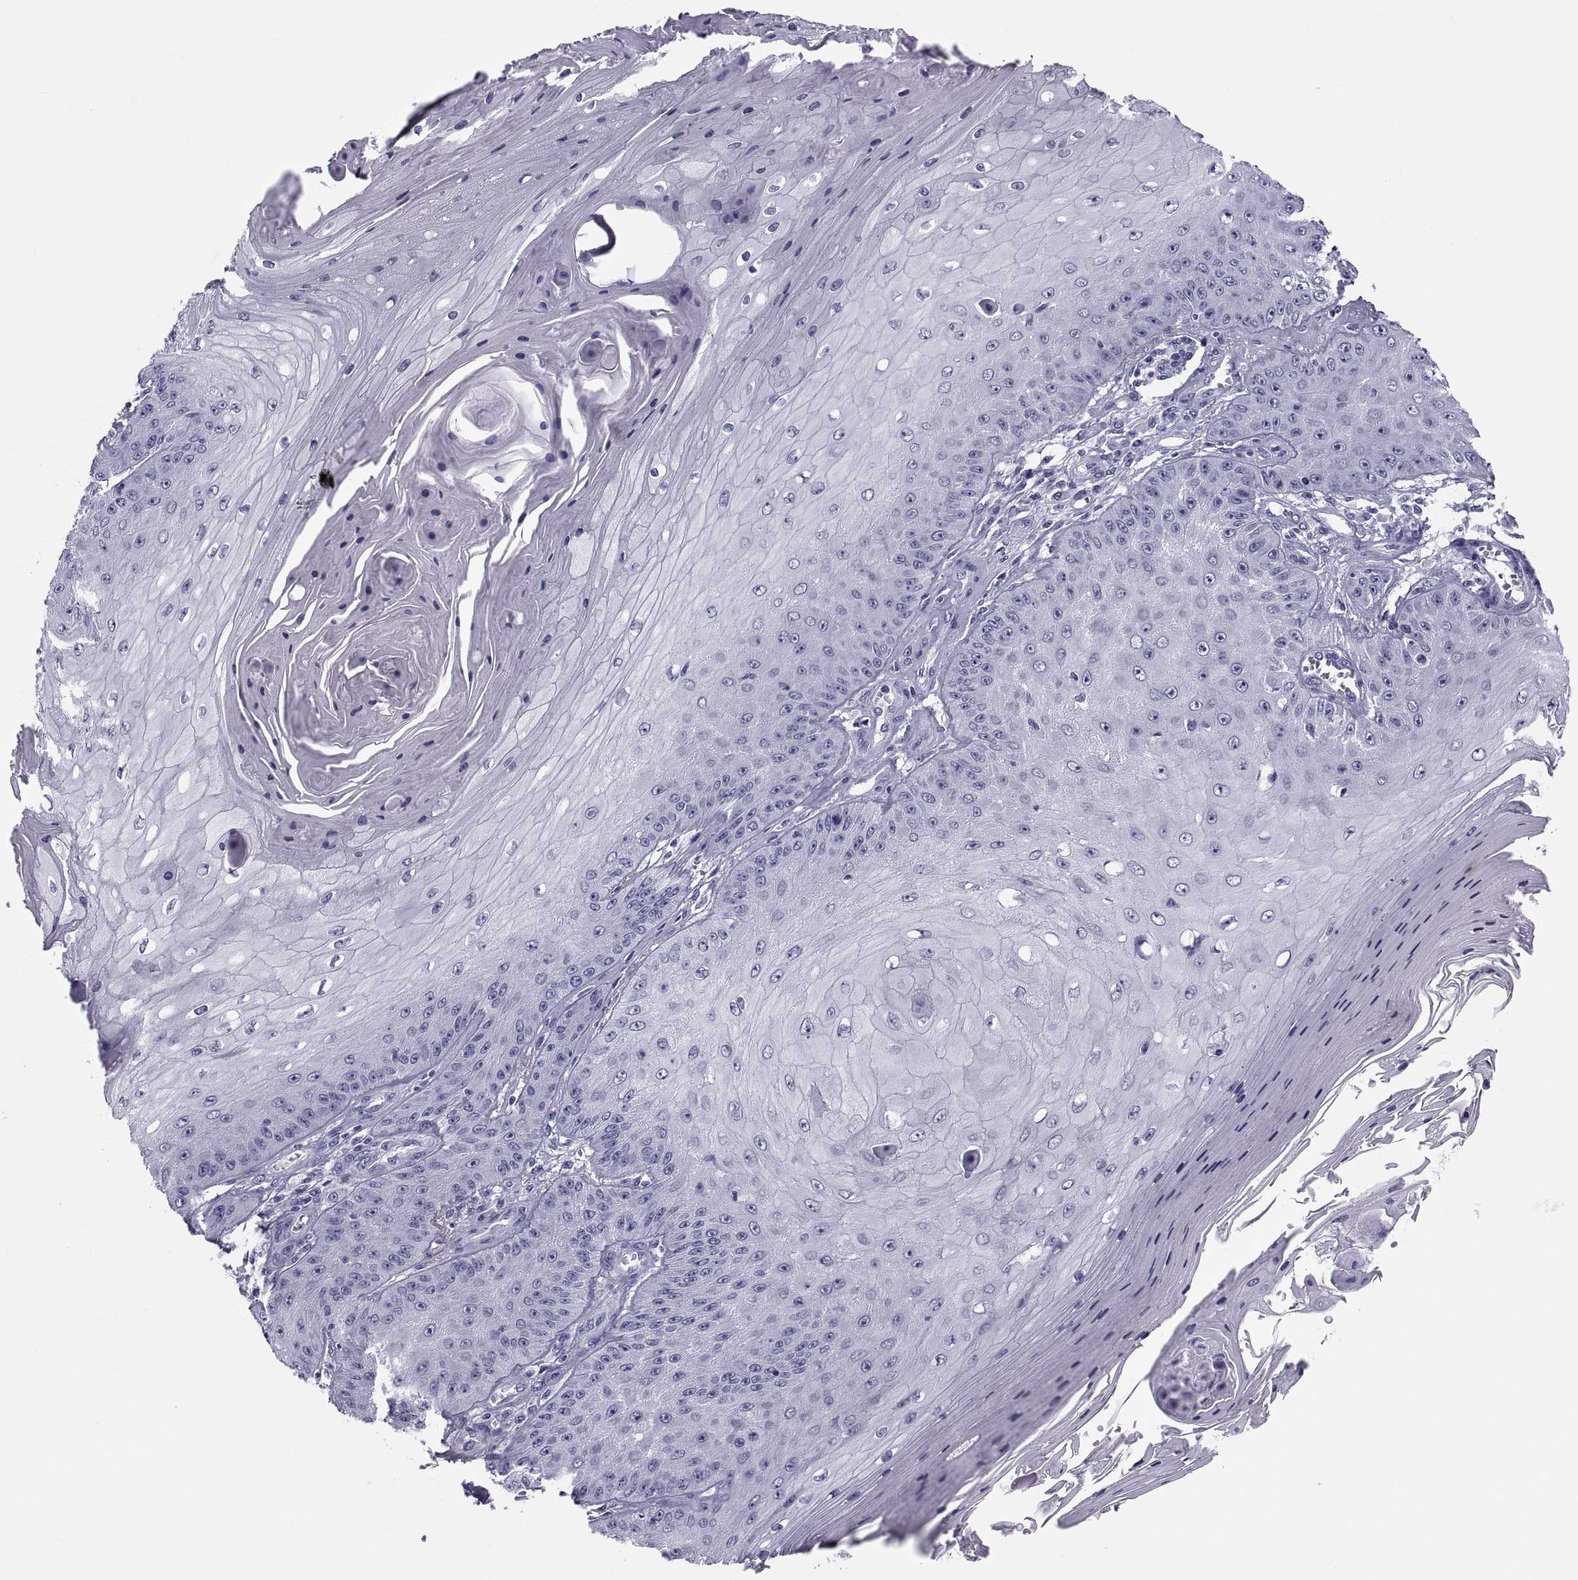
{"staining": {"intensity": "negative", "quantity": "none", "location": "none"}, "tissue": "skin cancer", "cell_type": "Tumor cells", "image_type": "cancer", "snomed": [{"axis": "morphology", "description": "Squamous cell carcinoma, NOS"}, {"axis": "topography", "description": "Skin"}], "caption": "Immunohistochemistry histopathology image of neoplastic tissue: skin cancer (squamous cell carcinoma) stained with DAB exhibits no significant protein expression in tumor cells.", "gene": "CRISP1", "patient": {"sex": "male", "age": 70}}